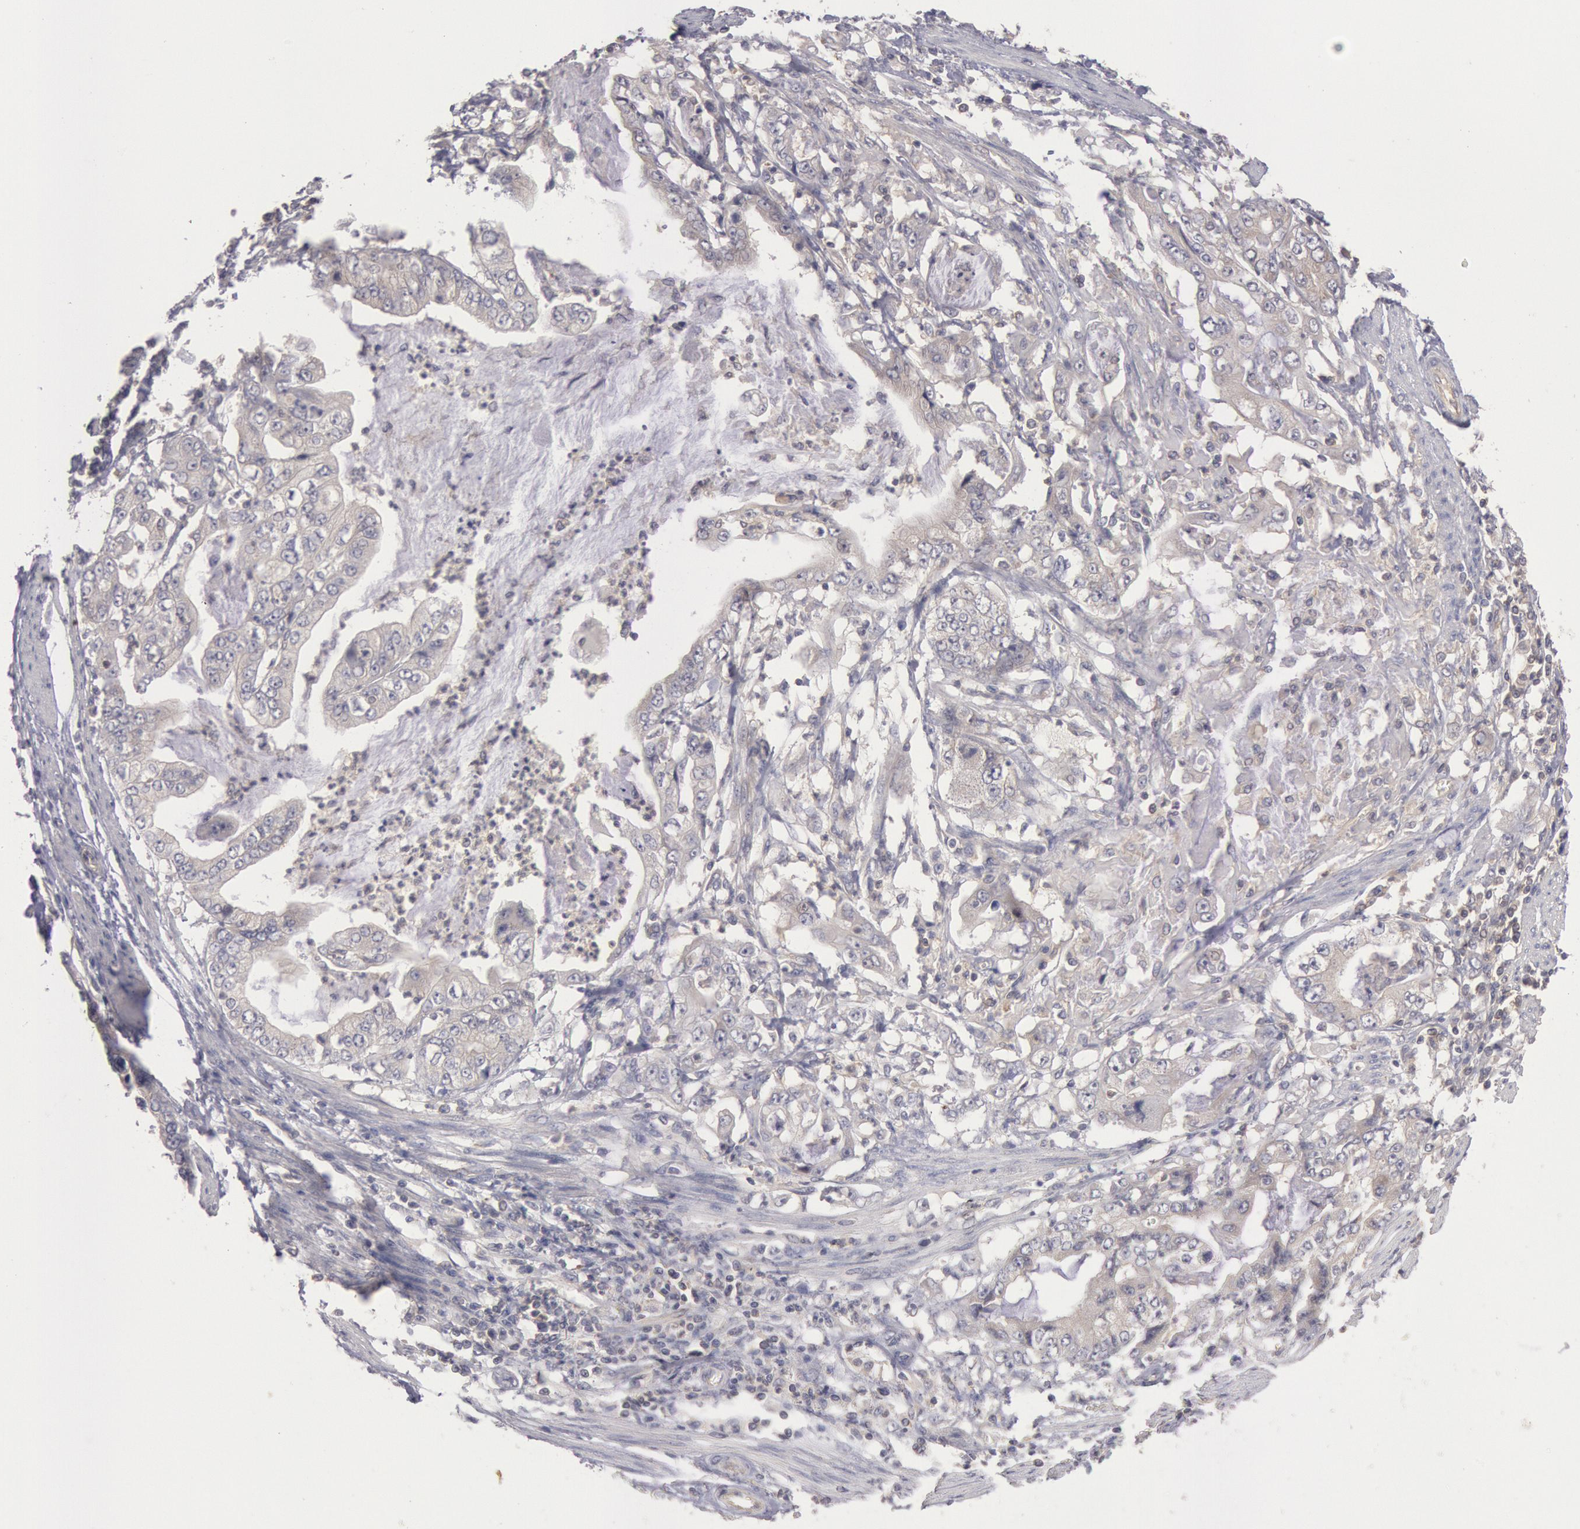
{"staining": {"intensity": "negative", "quantity": "none", "location": "none"}, "tissue": "stomach cancer", "cell_type": "Tumor cells", "image_type": "cancer", "snomed": [{"axis": "morphology", "description": "Adenocarcinoma, NOS"}, {"axis": "topography", "description": "Pancreas"}, {"axis": "topography", "description": "Stomach, upper"}], "caption": "This image is of adenocarcinoma (stomach) stained with immunohistochemistry to label a protein in brown with the nuclei are counter-stained blue. There is no expression in tumor cells.", "gene": "PIK3R1", "patient": {"sex": "male", "age": 77}}